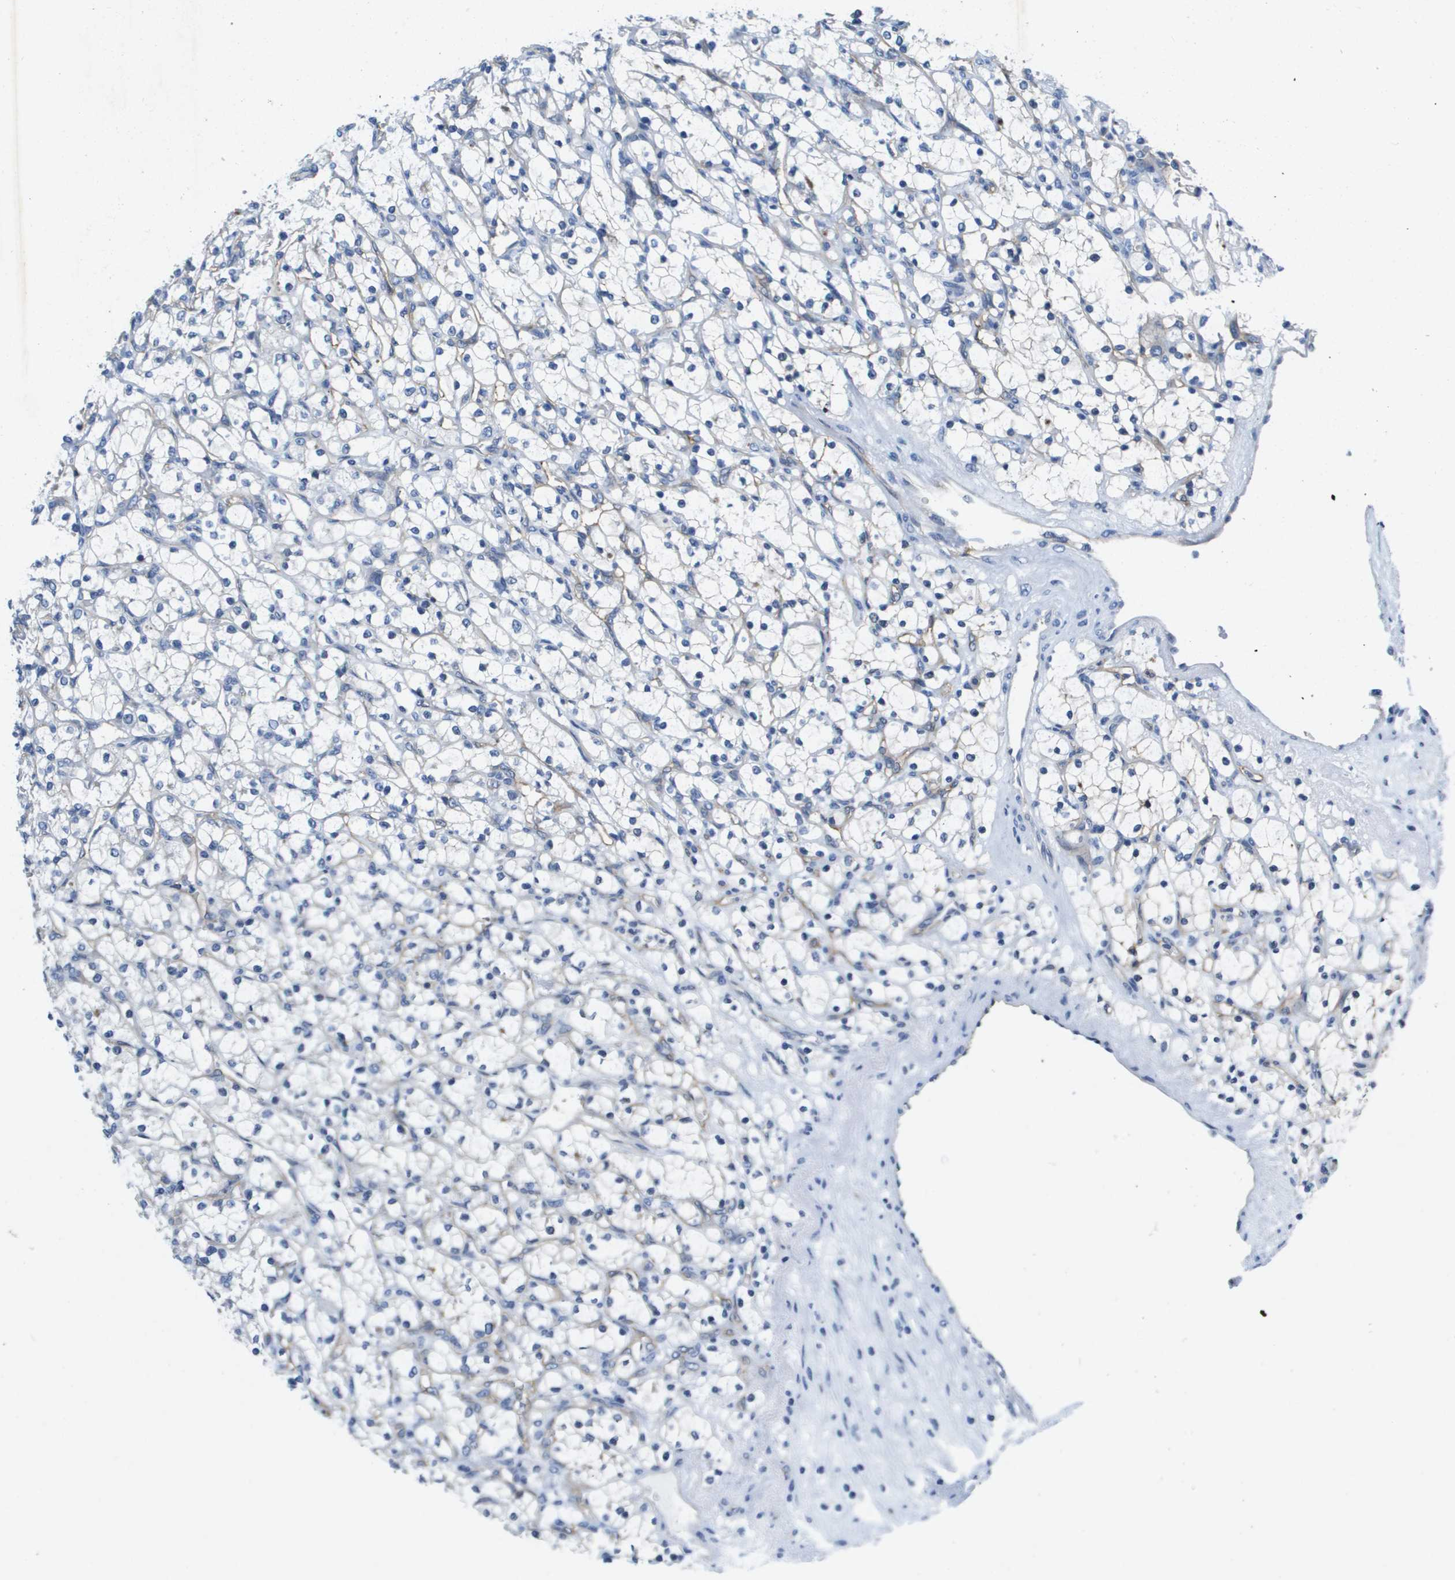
{"staining": {"intensity": "negative", "quantity": "none", "location": "none"}, "tissue": "renal cancer", "cell_type": "Tumor cells", "image_type": "cancer", "snomed": [{"axis": "morphology", "description": "Adenocarcinoma, NOS"}, {"axis": "topography", "description": "Kidney"}], "caption": "The image shows no significant positivity in tumor cells of renal adenocarcinoma.", "gene": "ITGA6", "patient": {"sex": "female", "age": 69}}